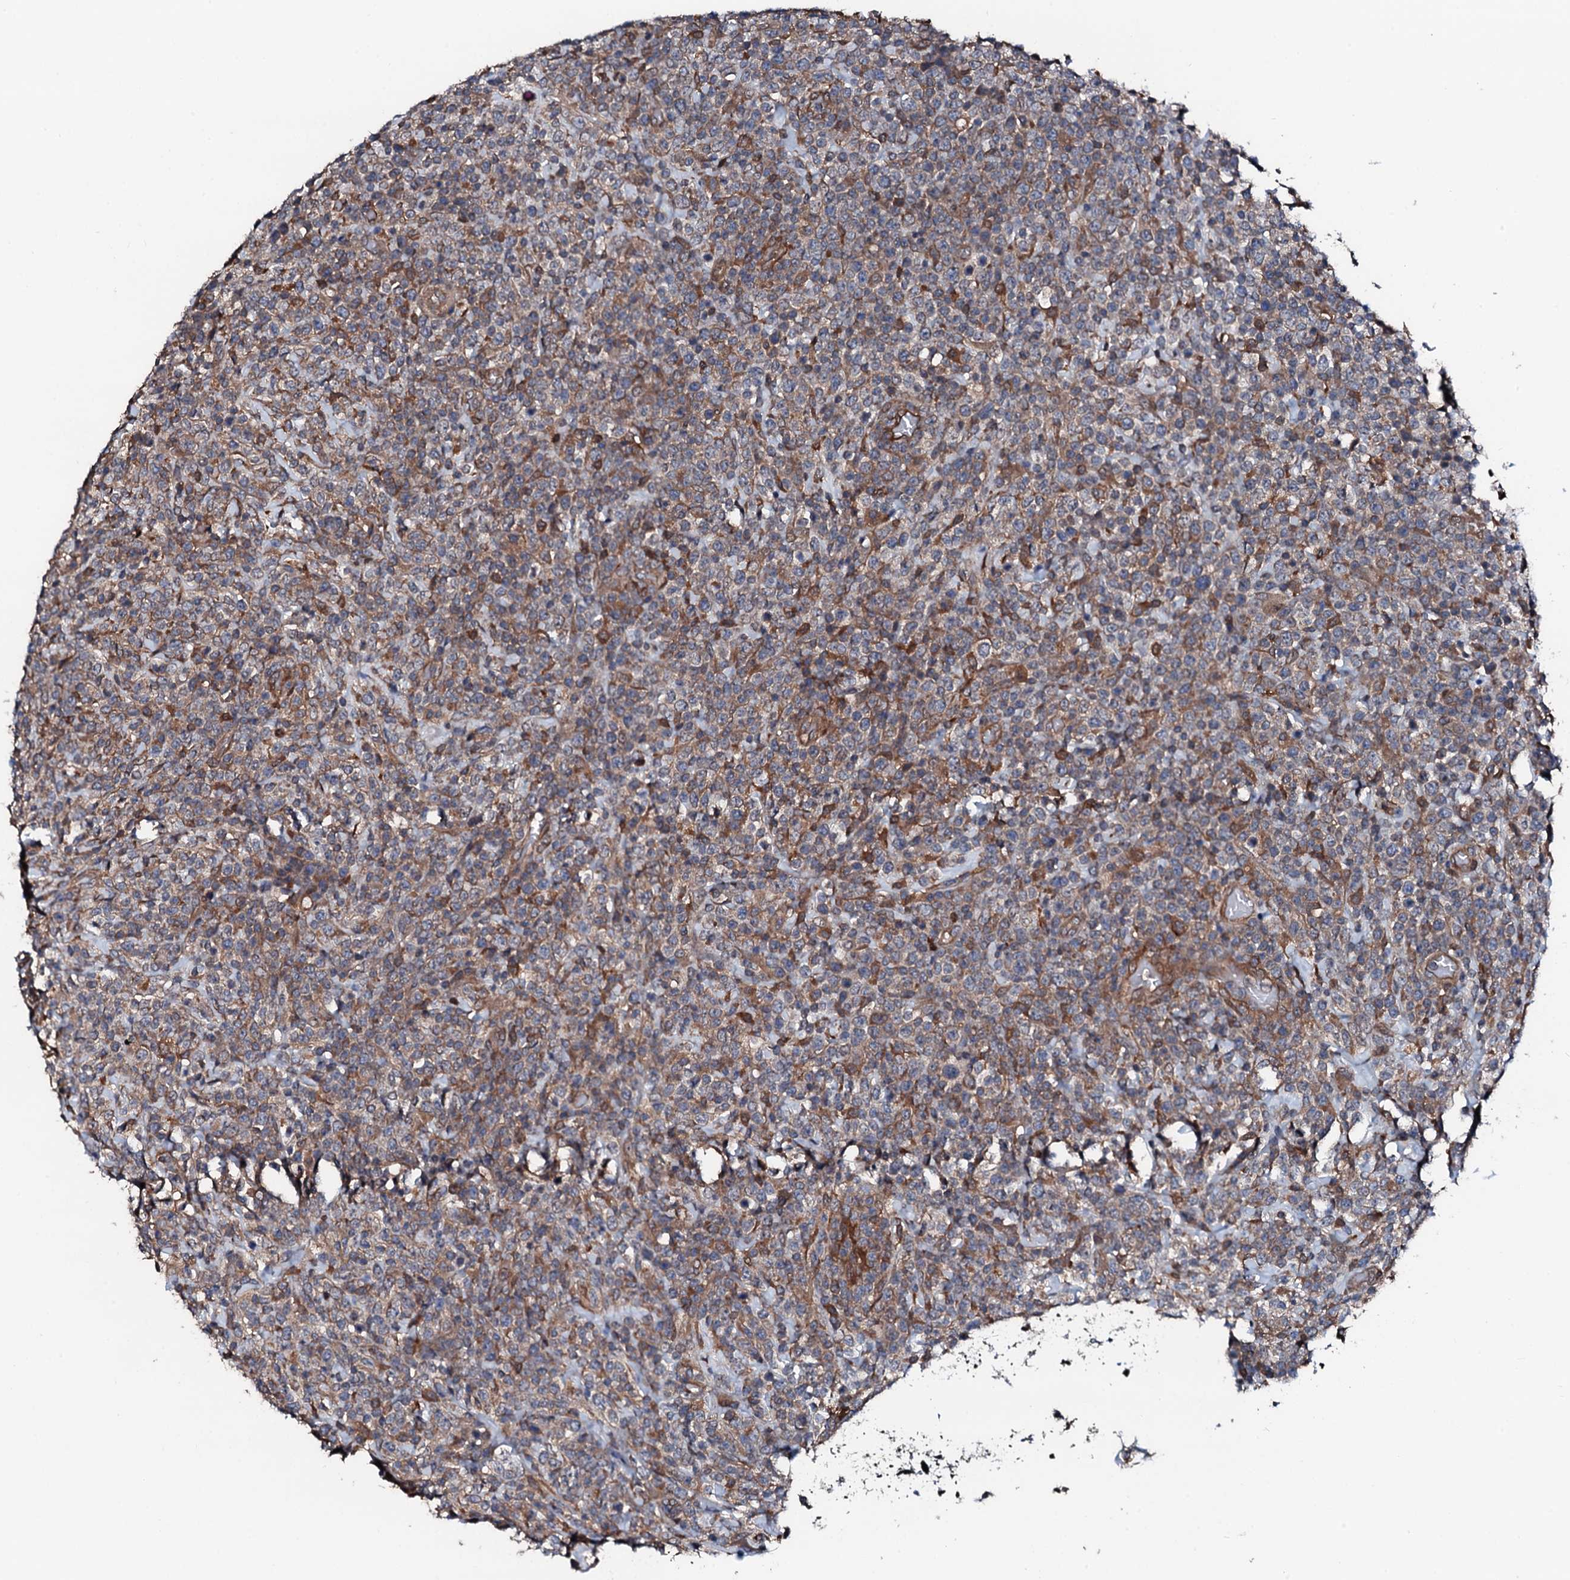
{"staining": {"intensity": "moderate", "quantity": "<25%", "location": "cytoplasmic/membranous"}, "tissue": "lymphoma", "cell_type": "Tumor cells", "image_type": "cancer", "snomed": [{"axis": "morphology", "description": "Malignant lymphoma, non-Hodgkin's type, High grade"}, {"axis": "topography", "description": "Colon"}], "caption": "Brown immunohistochemical staining in human lymphoma shows moderate cytoplasmic/membranous expression in approximately <25% of tumor cells. (Brightfield microscopy of DAB IHC at high magnification).", "gene": "TRAFD1", "patient": {"sex": "female", "age": 53}}